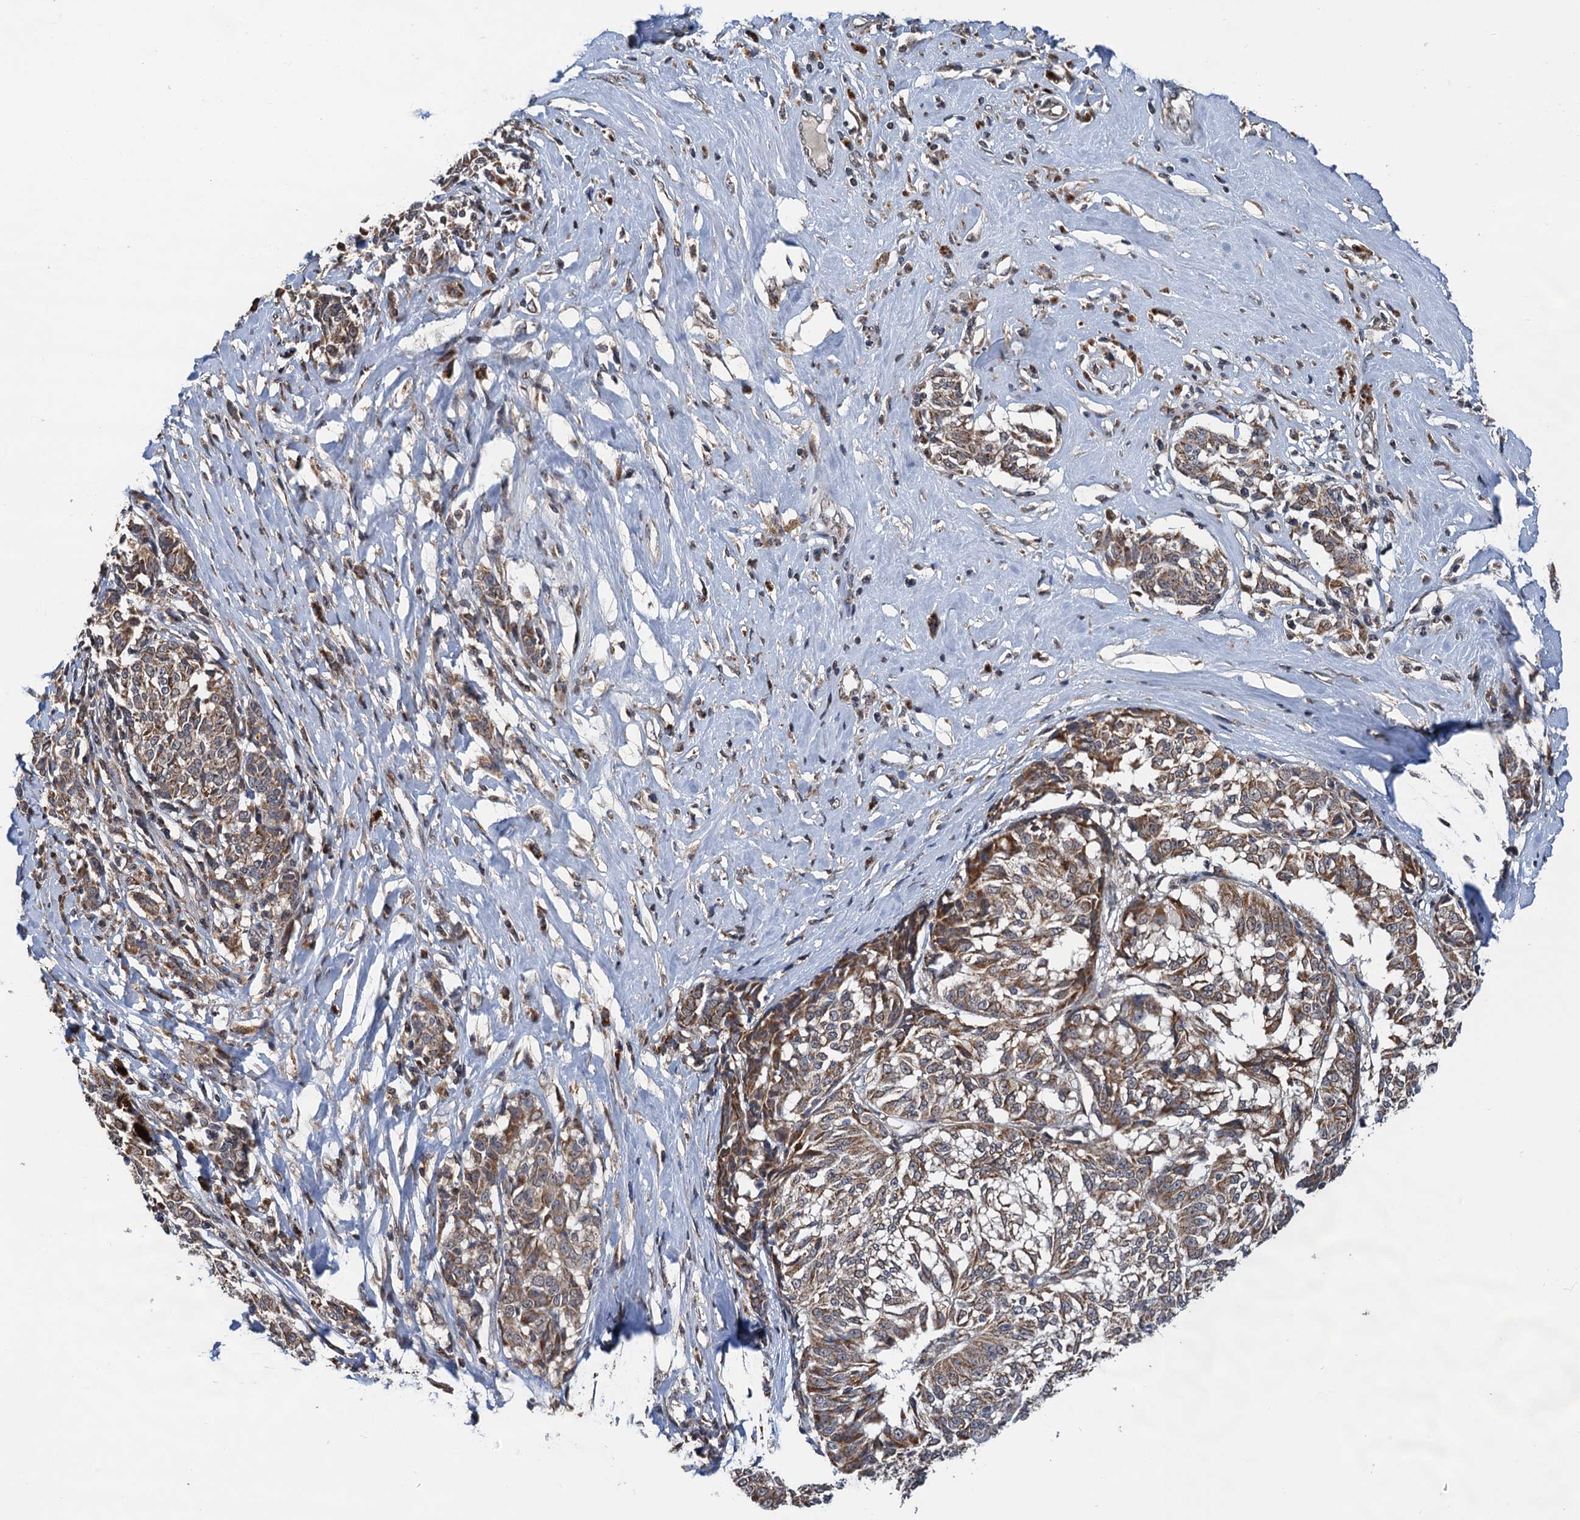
{"staining": {"intensity": "moderate", "quantity": ">75%", "location": "cytoplasmic/membranous"}, "tissue": "melanoma", "cell_type": "Tumor cells", "image_type": "cancer", "snomed": [{"axis": "morphology", "description": "Malignant melanoma, NOS"}, {"axis": "topography", "description": "Skin"}], "caption": "Immunohistochemistry (IHC) micrograph of malignant melanoma stained for a protein (brown), which displays medium levels of moderate cytoplasmic/membranous positivity in about >75% of tumor cells.", "gene": "CMPK2", "patient": {"sex": "female", "age": 72}}